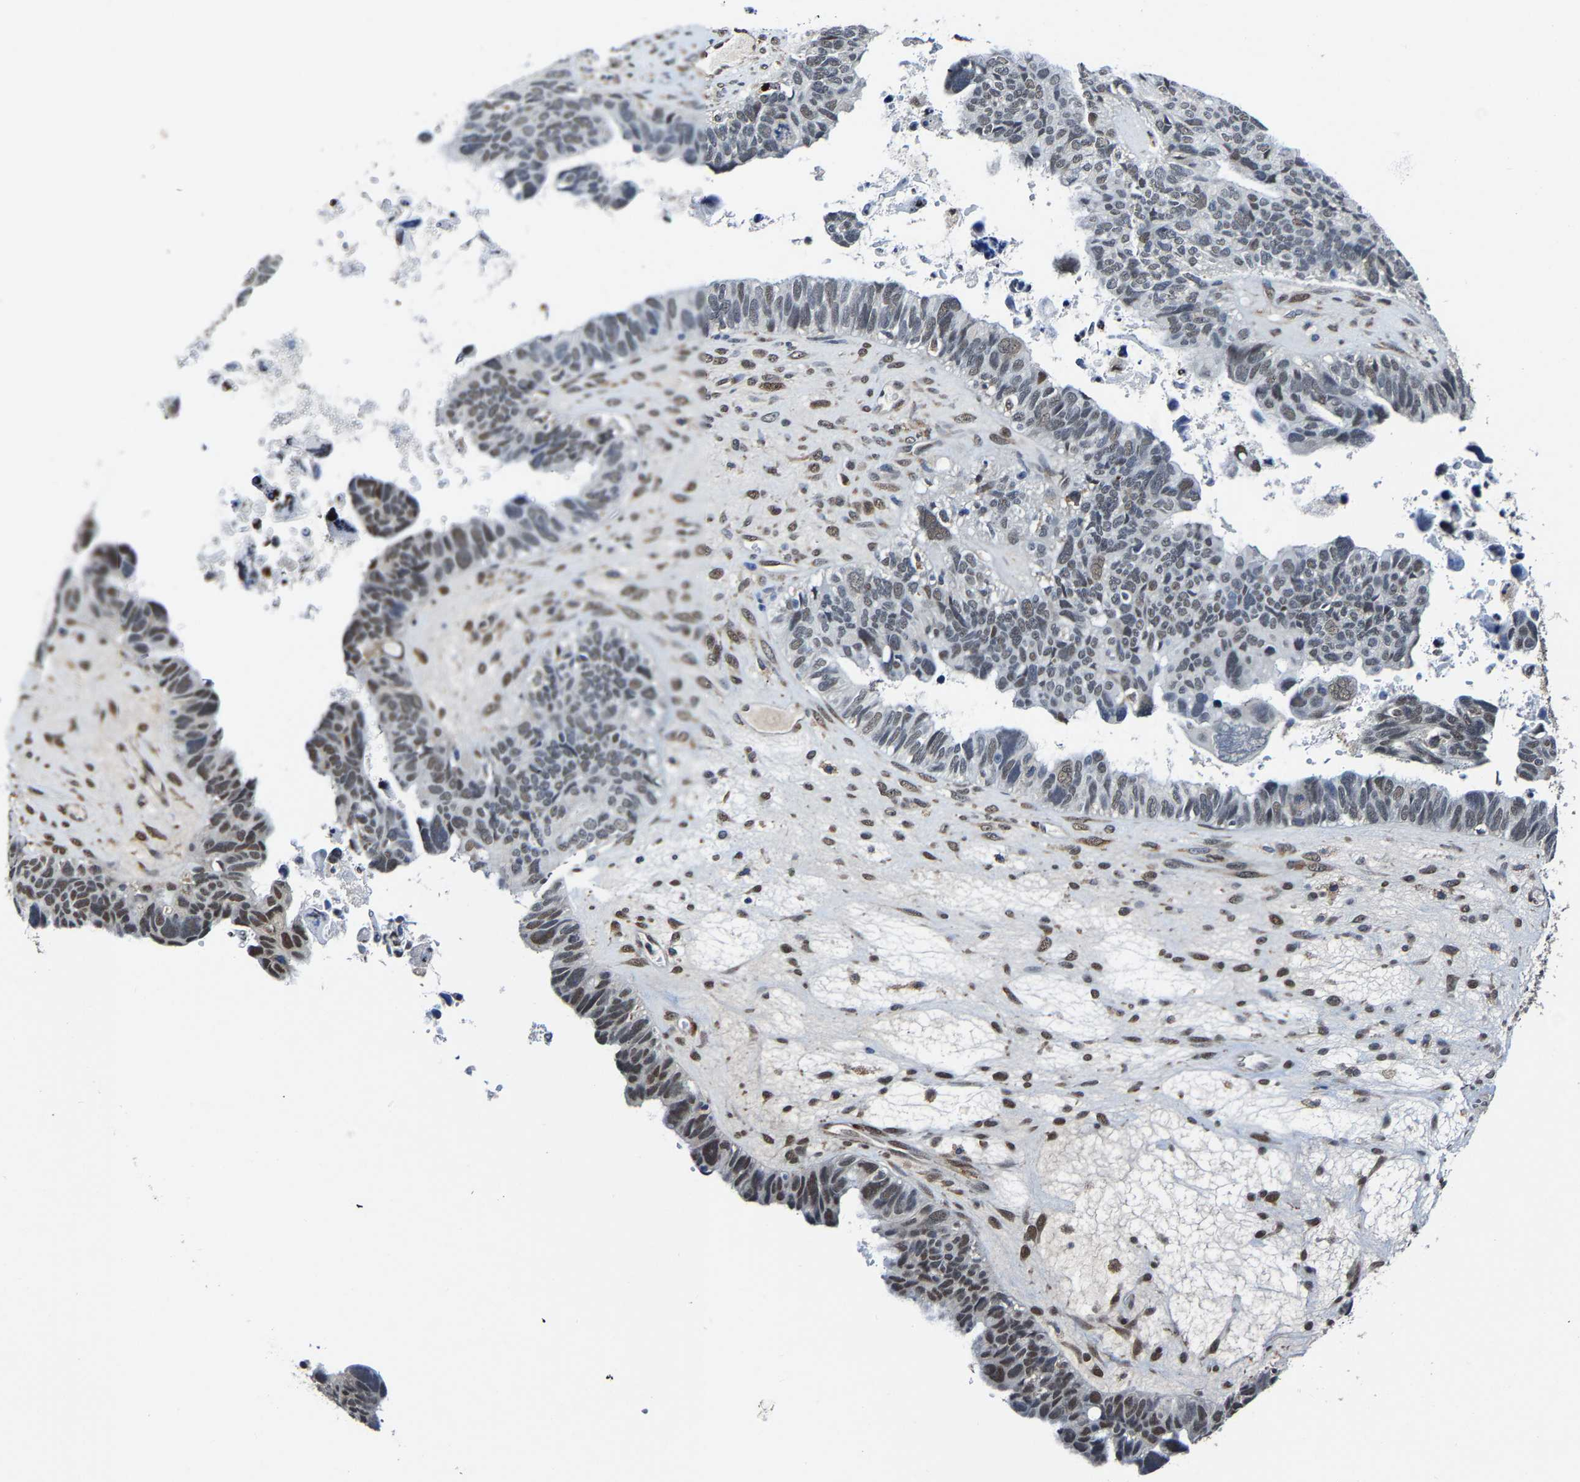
{"staining": {"intensity": "moderate", "quantity": ">75%", "location": "cytoplasmic/membranous,nuclear"}, "tissue": "ovarian cancer", "cell_type": "Tumor cells", "image_type": "cancer", "snomed": [{"axis": "morphology", "description": "Cystadenocarcinoma, serous, NOS"}, {"axis": "topography", "description": "Ovary"}], "caption": "A photomicrograph of human ovarian cancer stained for a protein exhibits moderate cytoplasmic/membranous and nuclear brown staining in tumor cells. The staining is performed using DAB brown chromogen to label protein expression. The nuclei are counter-stained blue using hematoxylin.", "gene": "METTL1", "patient": {"sex": "female", "age": 79}}